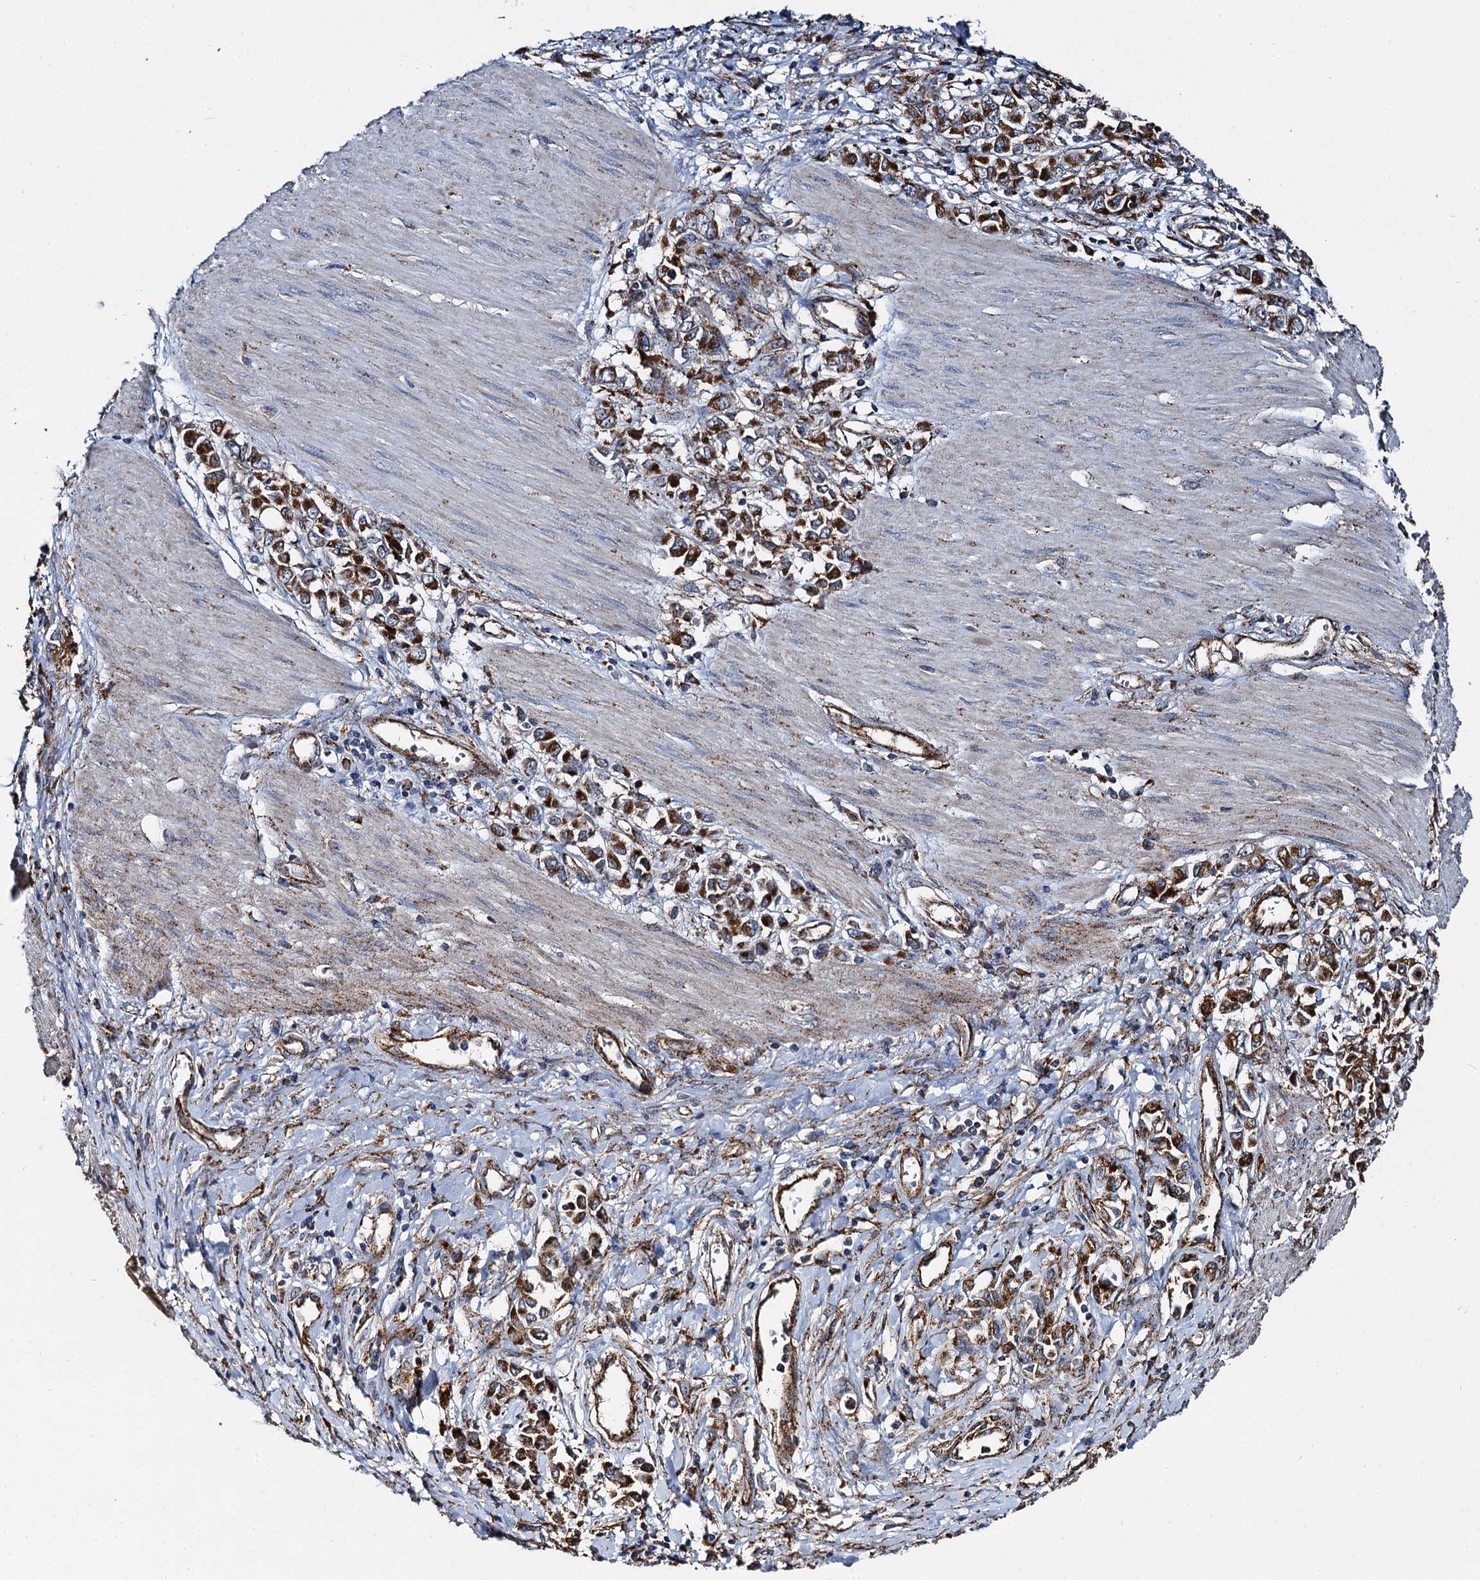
{"staining": {"intensity": "strong", "quantity": ">75%", "location": "cytoplasmic/membranous"}, "tissue": "stomach cancer", "cell_type": "Tumor cells", "image_type": "cancer", "snomed": [{"axis": "morphology", "description": "Adenocarcinoma, NOS"}, {"axis": "topography", "description": "Stomach"}], "caption": "This photomicrograph exhibits adenocarcinoma (stomach) stained with IHC to label a protein in brown. The cytoplasmic/membranous of tumor cells show strong positivity for the protein. Nuclei are counter-stained blue.", "gene": "GBA1", "patient": {"sex": "female", "age": 76}}